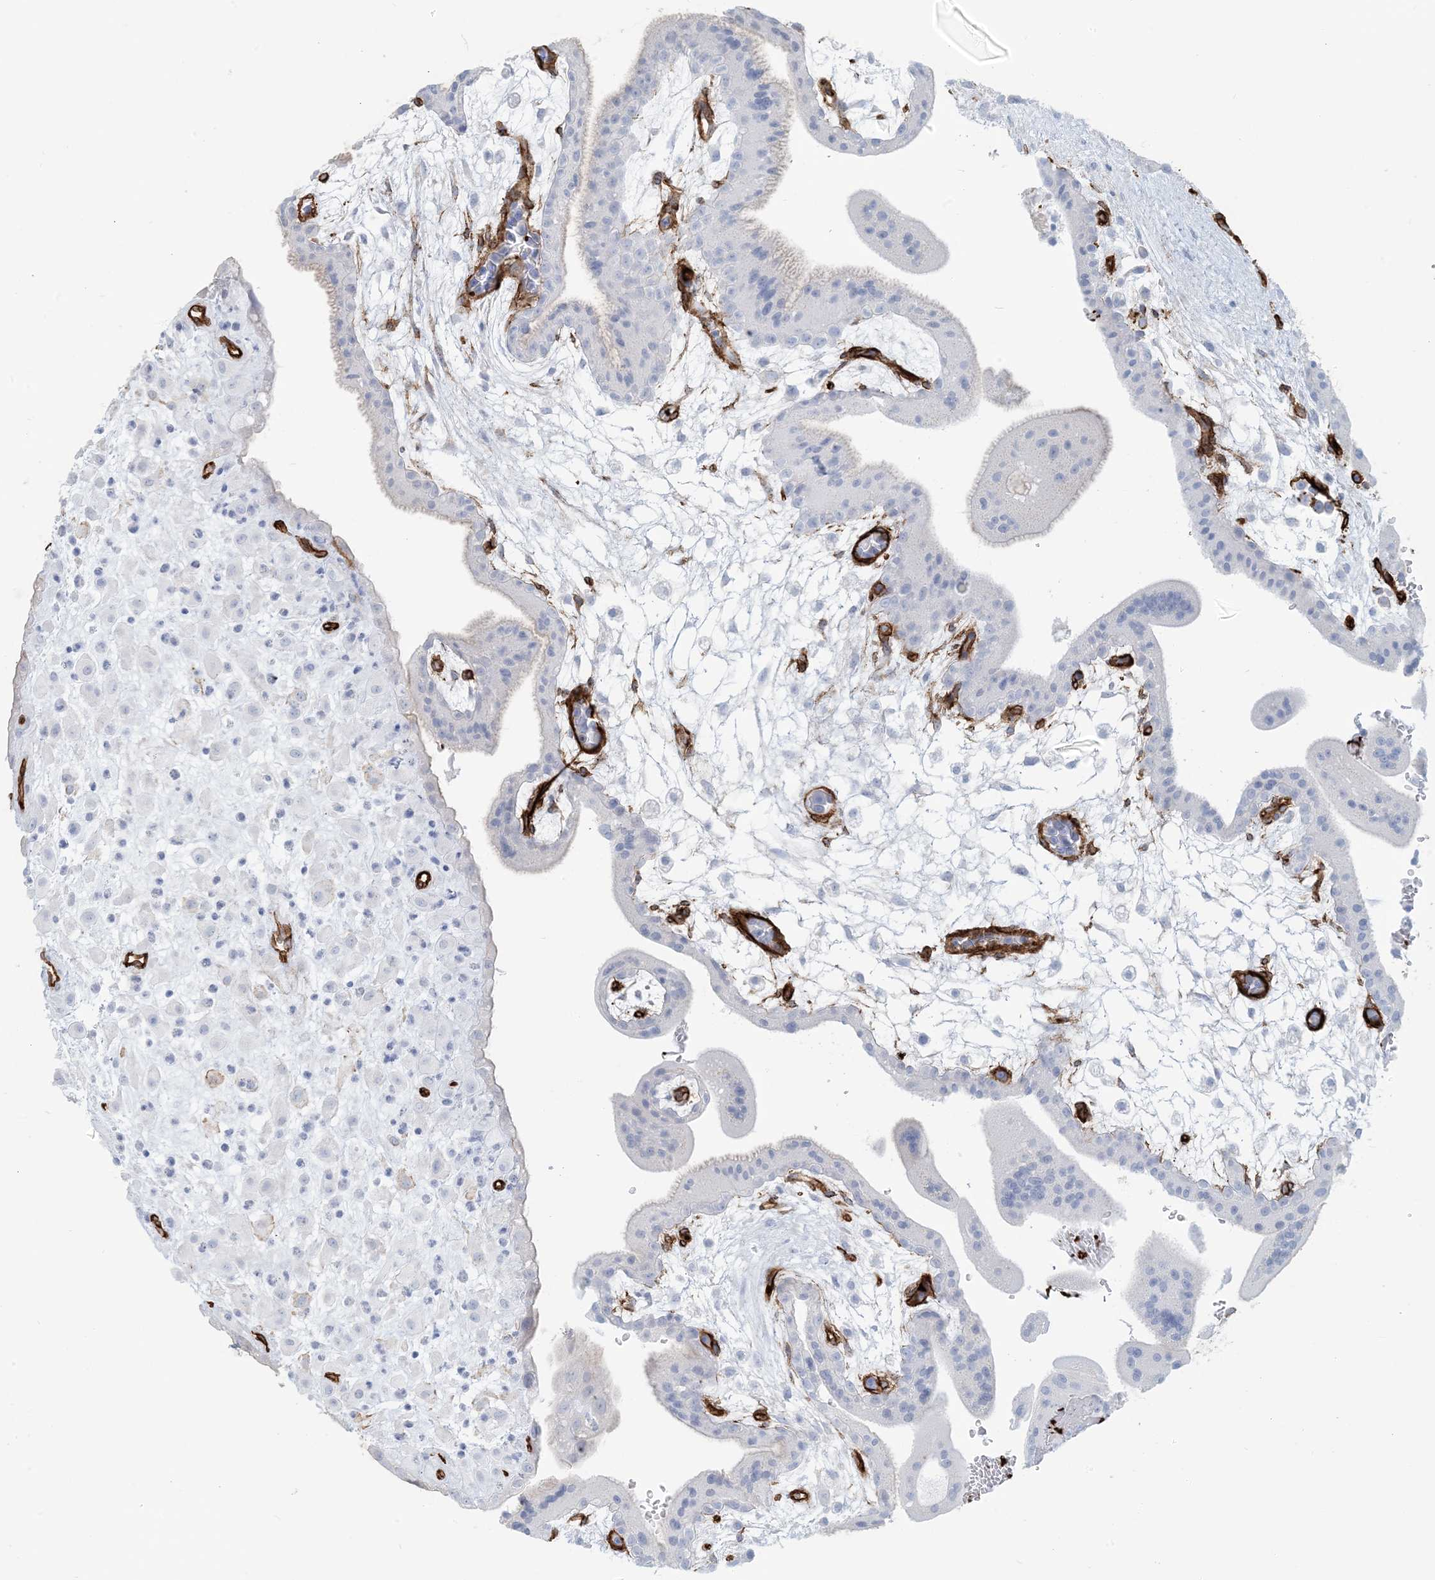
{"staining": {"intensity": "negative", "quantity": "none", "location": "none"}, "tissue": "placenta", "cell_type": "Decidual cells", "image_type": "normal", "snomed": [{"axis": "morphology", "description": "Normal tissue, NOS"}, {"axis": "topography", "description": "Placenta"}], "caption": "IHC histopathology image of benign placenta stained for a protein (brown), which exhibits no expression in decidual cells. The staining was performed using DAB to visualize the protein expression in brown, while the nuclei were stained in blue with hematoxylin (Magnification: 20x).", "gene": "EPS8L3", "patient": {"sex": "female", "age": 35}}